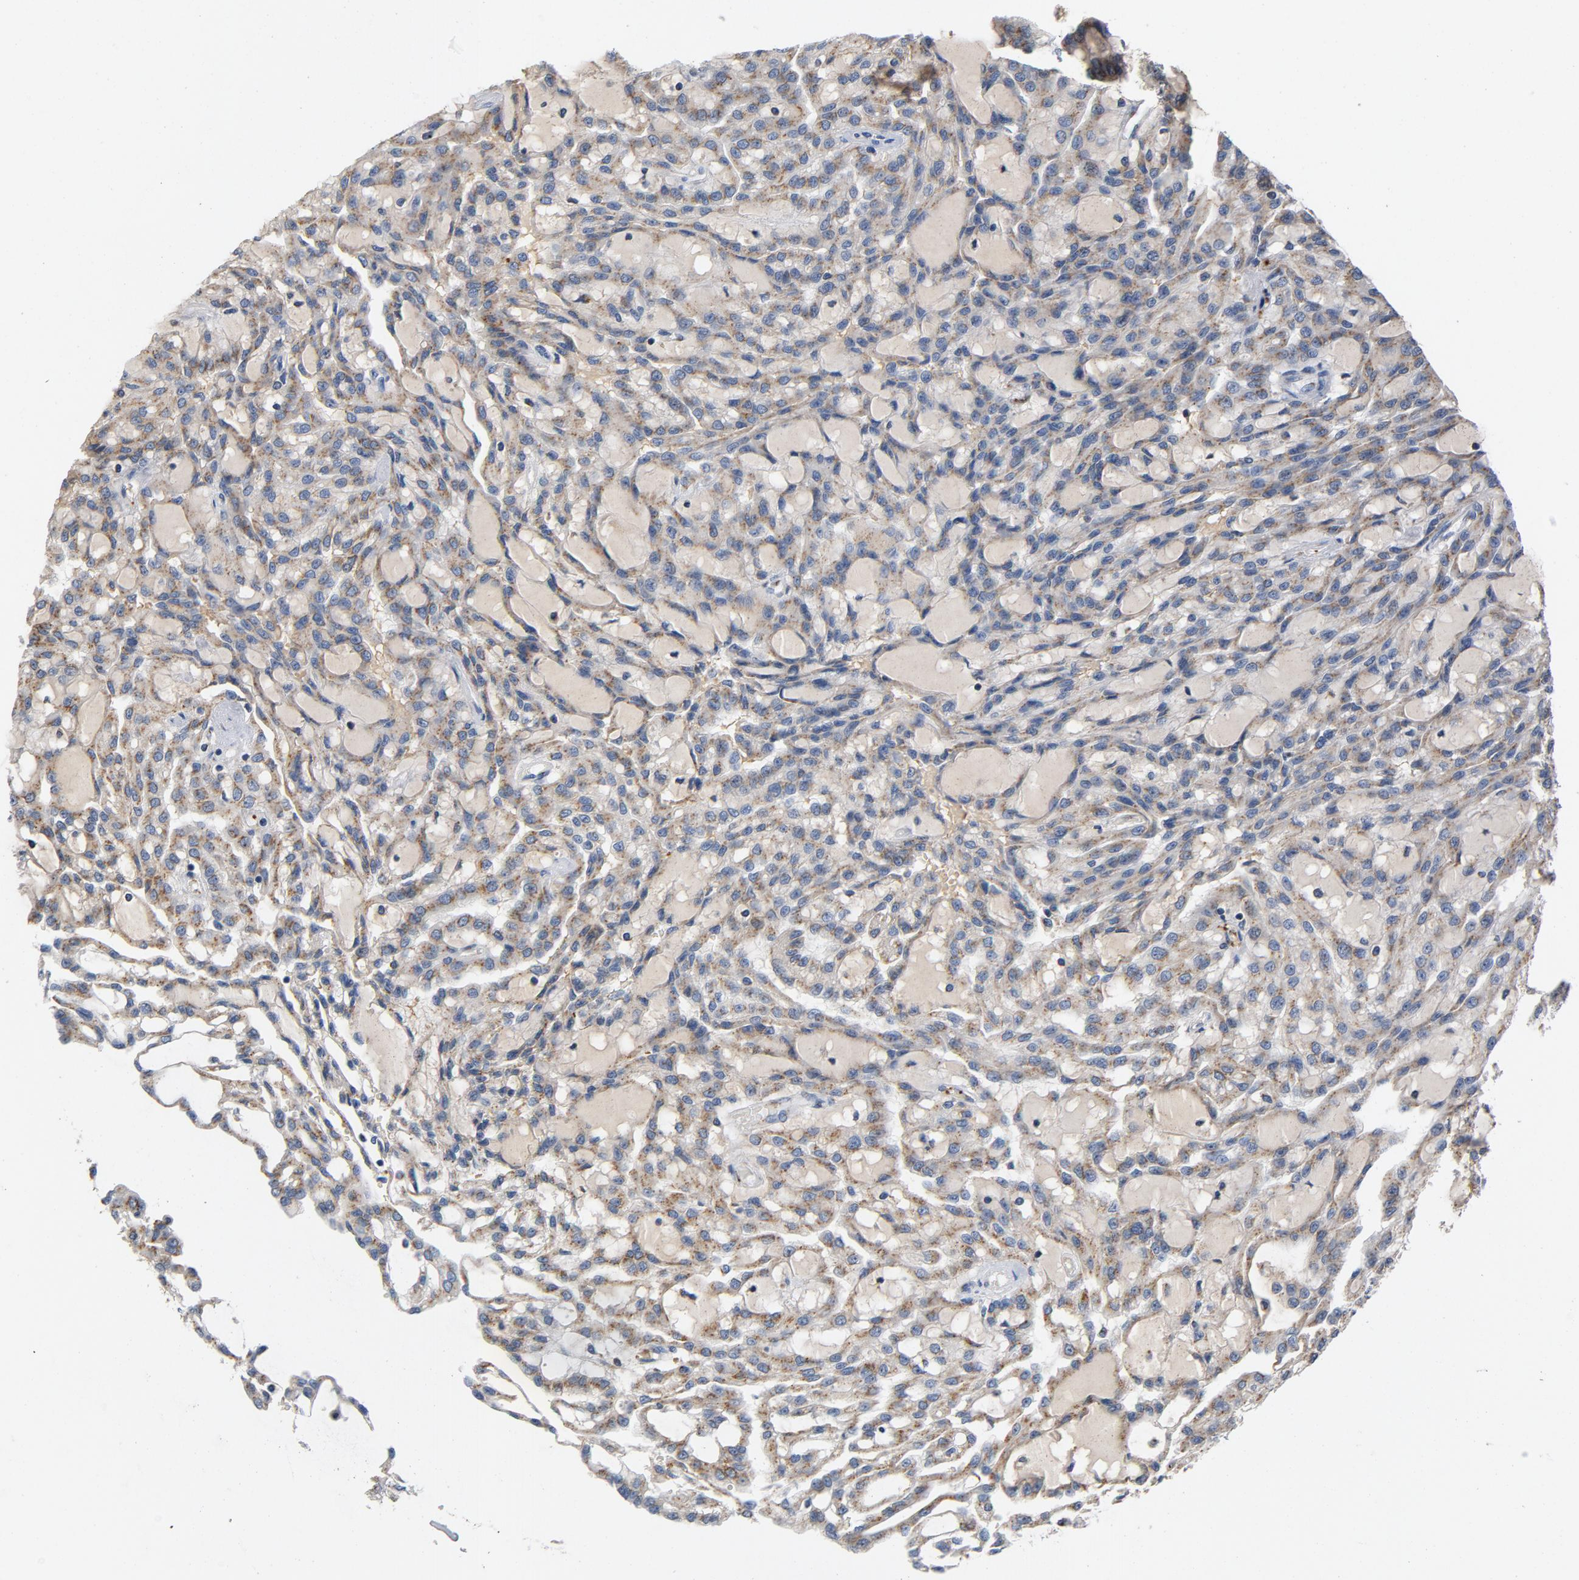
{"staining": {"intensity": "weak", "quantity": ">75%", "location": "cytoplasmic/membranous"}, "tissue": "renal cancer", "cell_type": "Tumor cells", "image_type": "cancer", "snomed": [{"axis": "morphology", "description": "Adenocarcinoma, NOS"}, {"axis": "topography", "description": "Kidney"}], "caption": "Adenocarcinoma (renal) tissue reveals weak cytoplasmic/membranous staining in about >75% of tumor cells (DAB (3,3'-diaminobenzidine) = brown stain, brightfield microscopy at high magnification).", "gene": "LMAN2", "patient": {"sex": "male", "age": 63}}